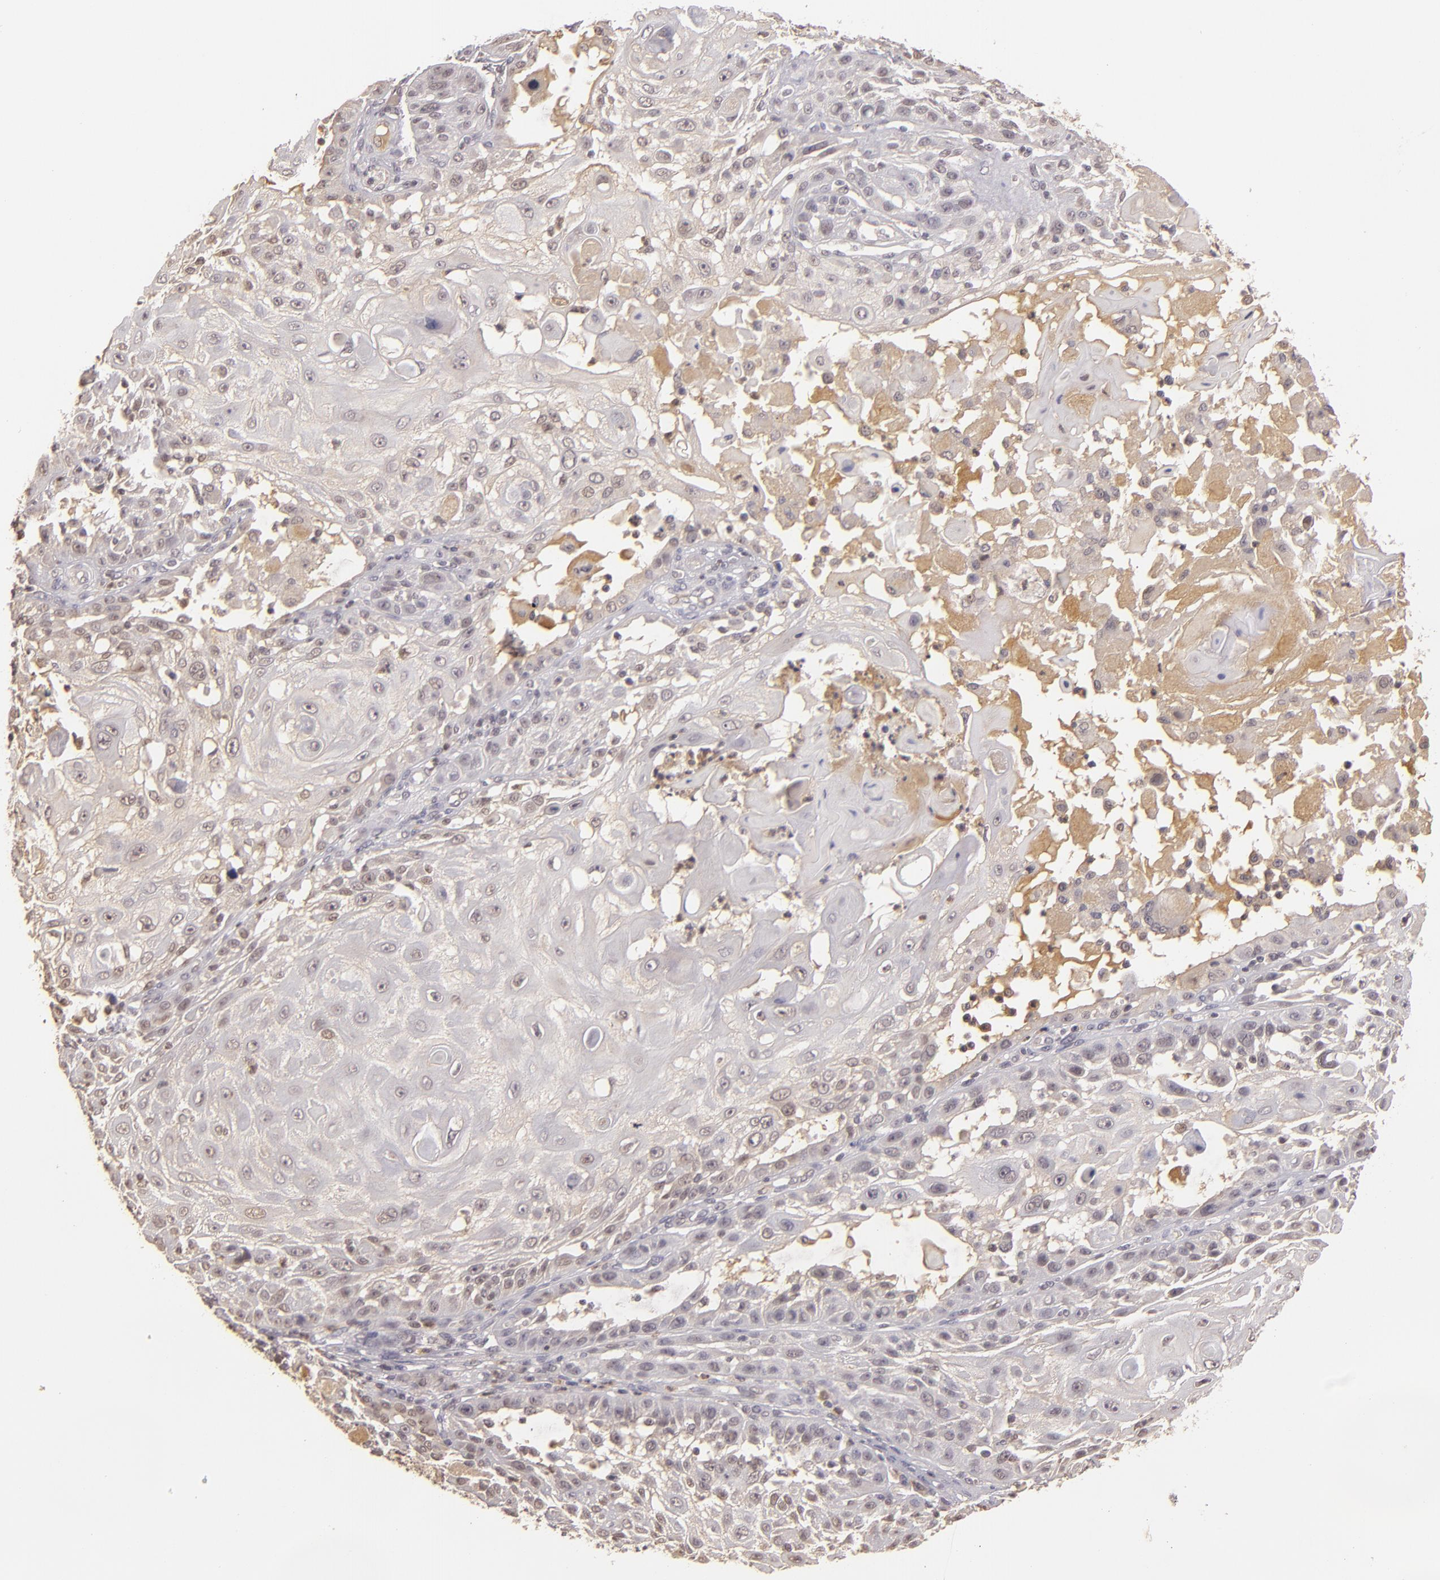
{"staining": {"intensity": "weak", "quantity": ">75%", "location": "cytoplasmic/membranous"}, "tissue": "skin cancer", "cell_type": "Tumor cells", "image_type": "cancer", "snomed": [{"axis": "morphology", "description": "Squamous cell carcinoma, NOS"}, {"axis": "topography", "description": "Skin"}], "caption": "Skin cancer was stained to show a protein in brown. There is low levels of weak cytoplasmic/membranous staining in about >75% of tumor cells.", "gene": "LRG1", "patient": {"sex": "female", "age": 89}}